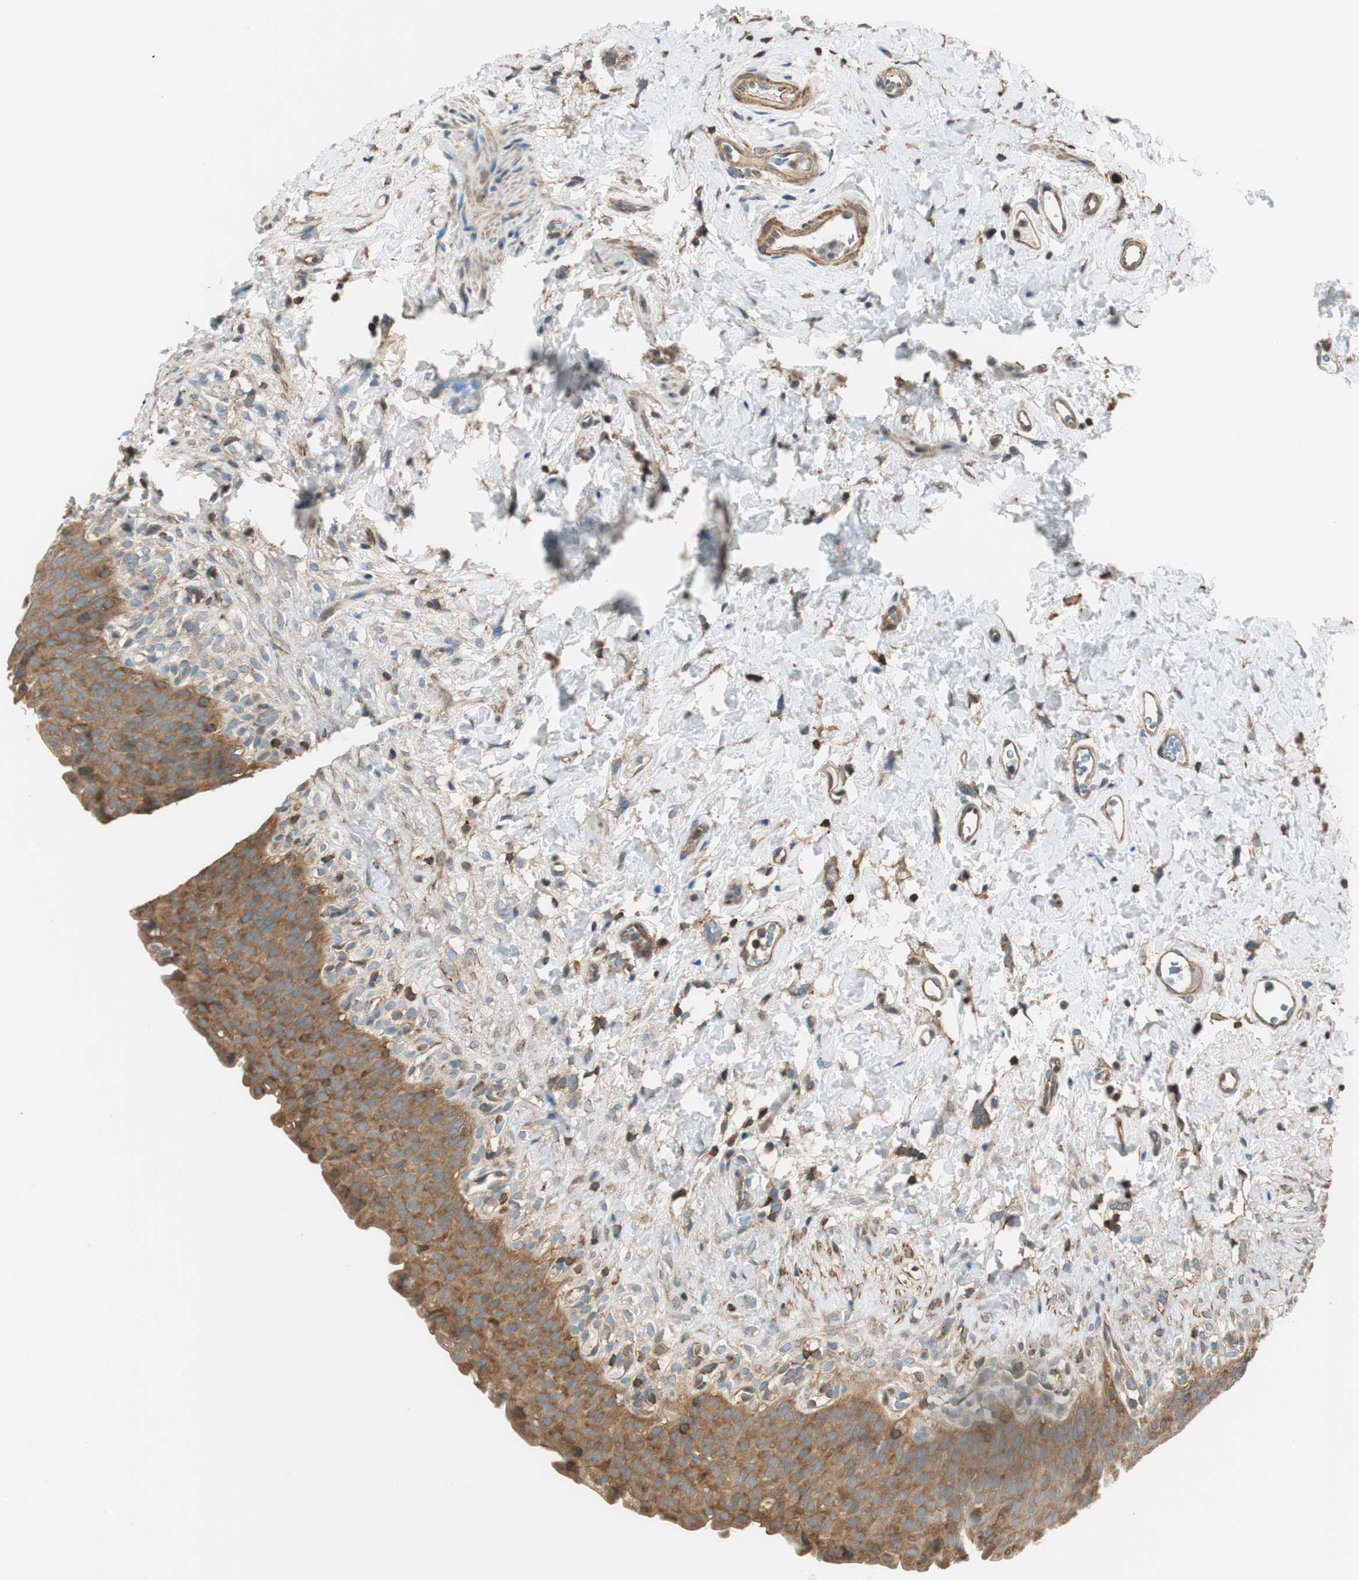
{"staining": {"intensity": "moderate", "quantity": ">75%", "location": "cytoplasmic/membranous"}, "tissue": "urinary bladder", "cell_type": "Urothelial cells", "image_type": "normal", "snomed": [{"axis": "morphology", "description": "Normal tissue, NOS"}, {"axis": "topography", "description": "Urinary bladder"}], "caption": "DAB immunohistochemical staining of benign human urinary bladder exhibits moderate cytoplasmic/membranous protein positivity in about >75% of urothelial cells. The protein of interest is shown in brown color, while the nuclei are stained blue.", "gene": "PI4K2B", "patient": {"sex": "female", "age": 79}}